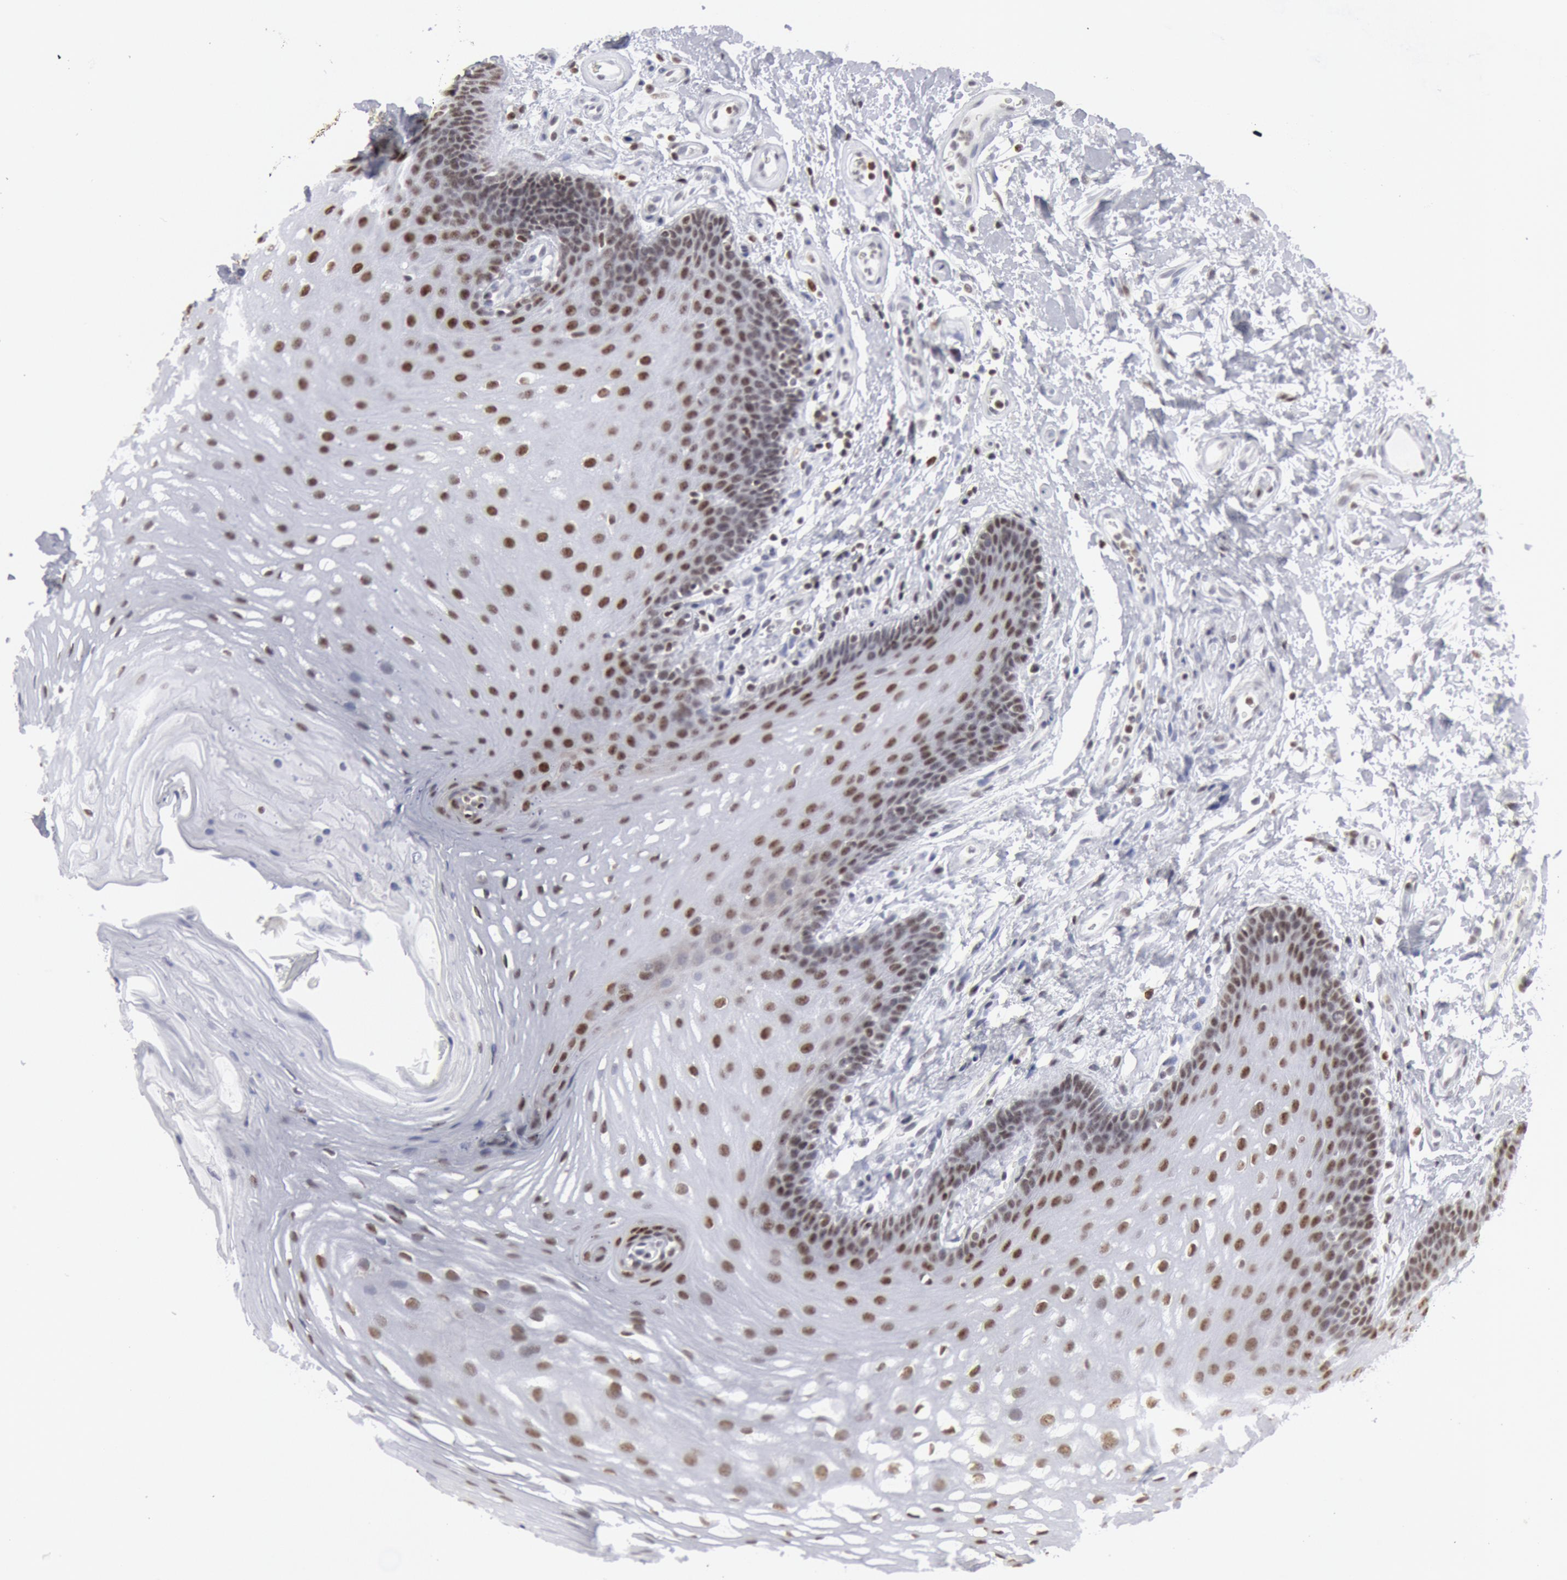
{"staining": {"intensity": "strong", "quantity": ">75%", "location": "nuclear"}, "tissue": "oral mucosa", "cell_type": "Squamous epithelial cells", "image_type": "normal", "snomed": [{"axis": "morphology", "description": "Normal tissue, NOS"}, {"axis": "topography", "description": "Oral tissue"}], "caption": "Immunohistochemical staining of normal oral mucosa demonstrates strong nuclear protein staining in approximately >75% of squamous epithelial cells.", "gene": "SUB1", "patient": {"sex": "male", "age": 62}}